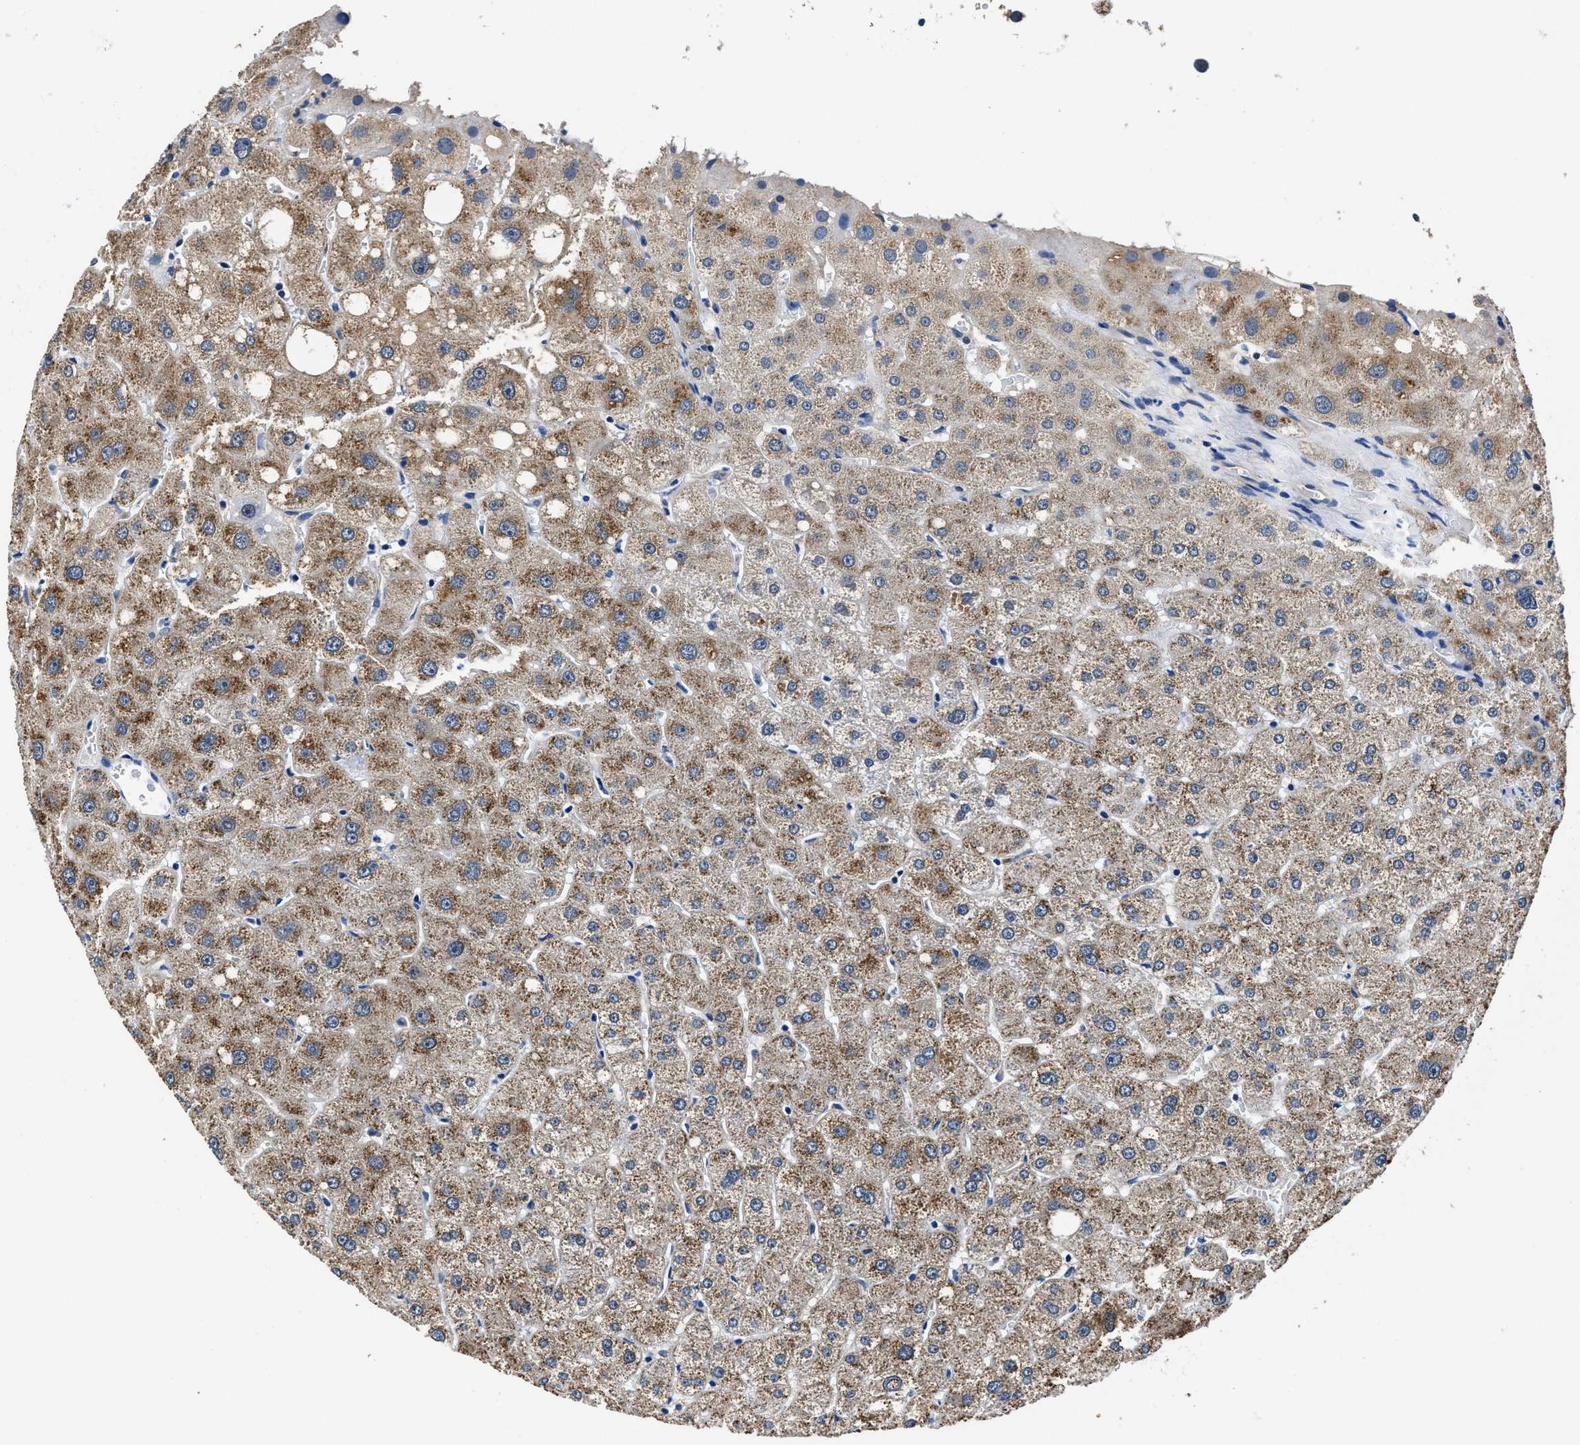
{"staining": {"intensity": "negative", "quantity": "none", "location": "none"}, "tissue": "liver", "cell_type": "Cholangiocytes", "image_type": "normal", "snomed": [{"axis": "morphology", "description": "Normal tissue, NOS"}, {"axis": "topography", "description": "Liver"}], "caption": "DAB (3,3'-diaminobenzidine) immunohistochemical staining of benign liver shows no significant positivity in cholangiocytes. The staining is performed using DAB brown chromogen with nuclei counter-stained in using hematoxylin.", "gene": "NEU1", "patient": {"sex": "male", "age": 73}}